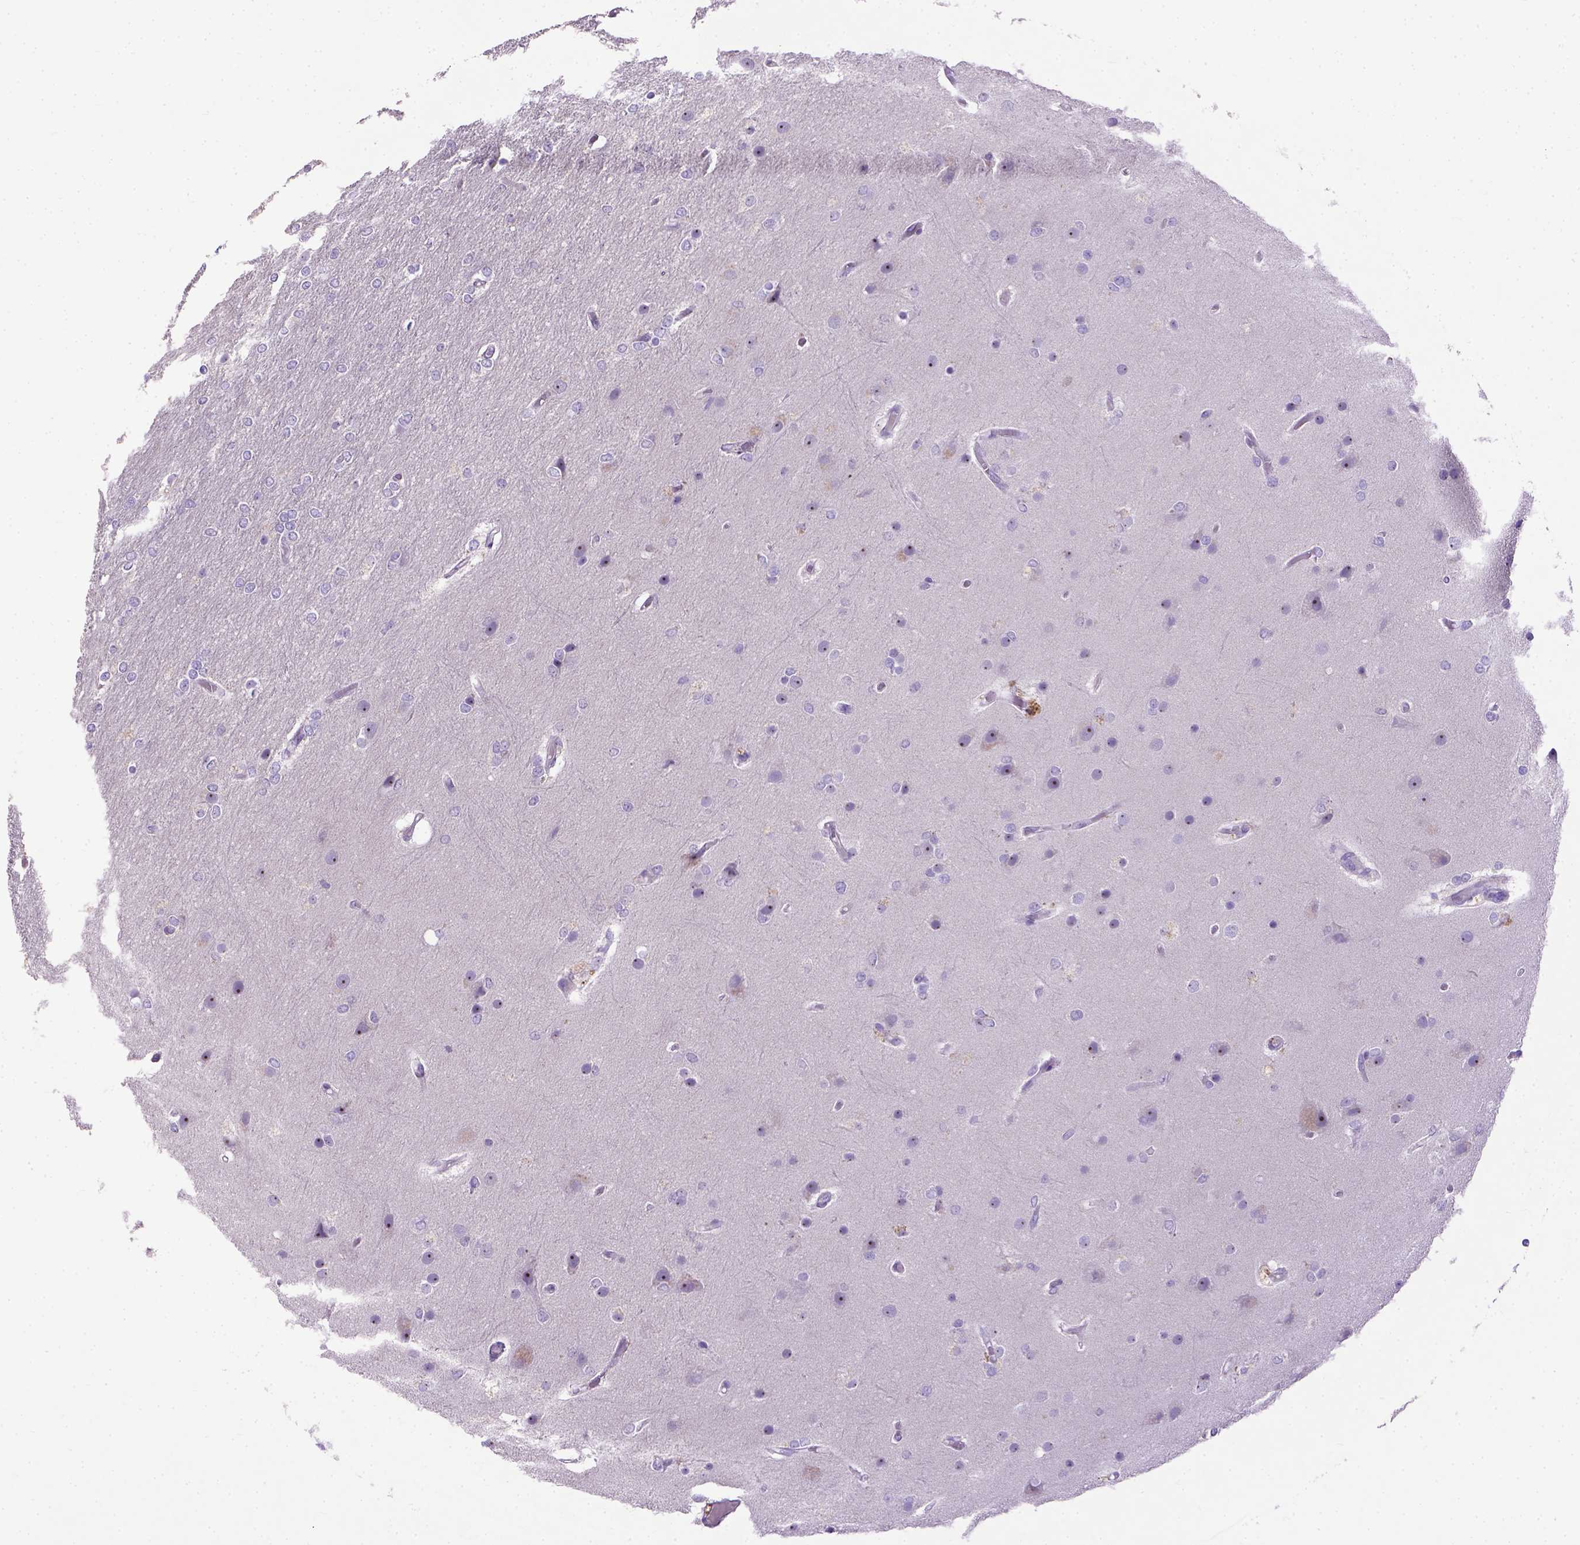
{"staining": {"intensity": "negative", "quantity": "none", "location": "none"}, "tissue": "glioma", "cell_type": "Tumor cells", "image_type": "cancer", "snomed": [{"axis": "morphology", "description": "Glioma, malignant, High grade"}, {"axis": "topography", "description": "Brain"}], "caption": "The image displays no significant staining in tumor cells of malignant glioma (high-grade).", "gene": "UTP4", "patient": {"sex": "female", "age": 61}}